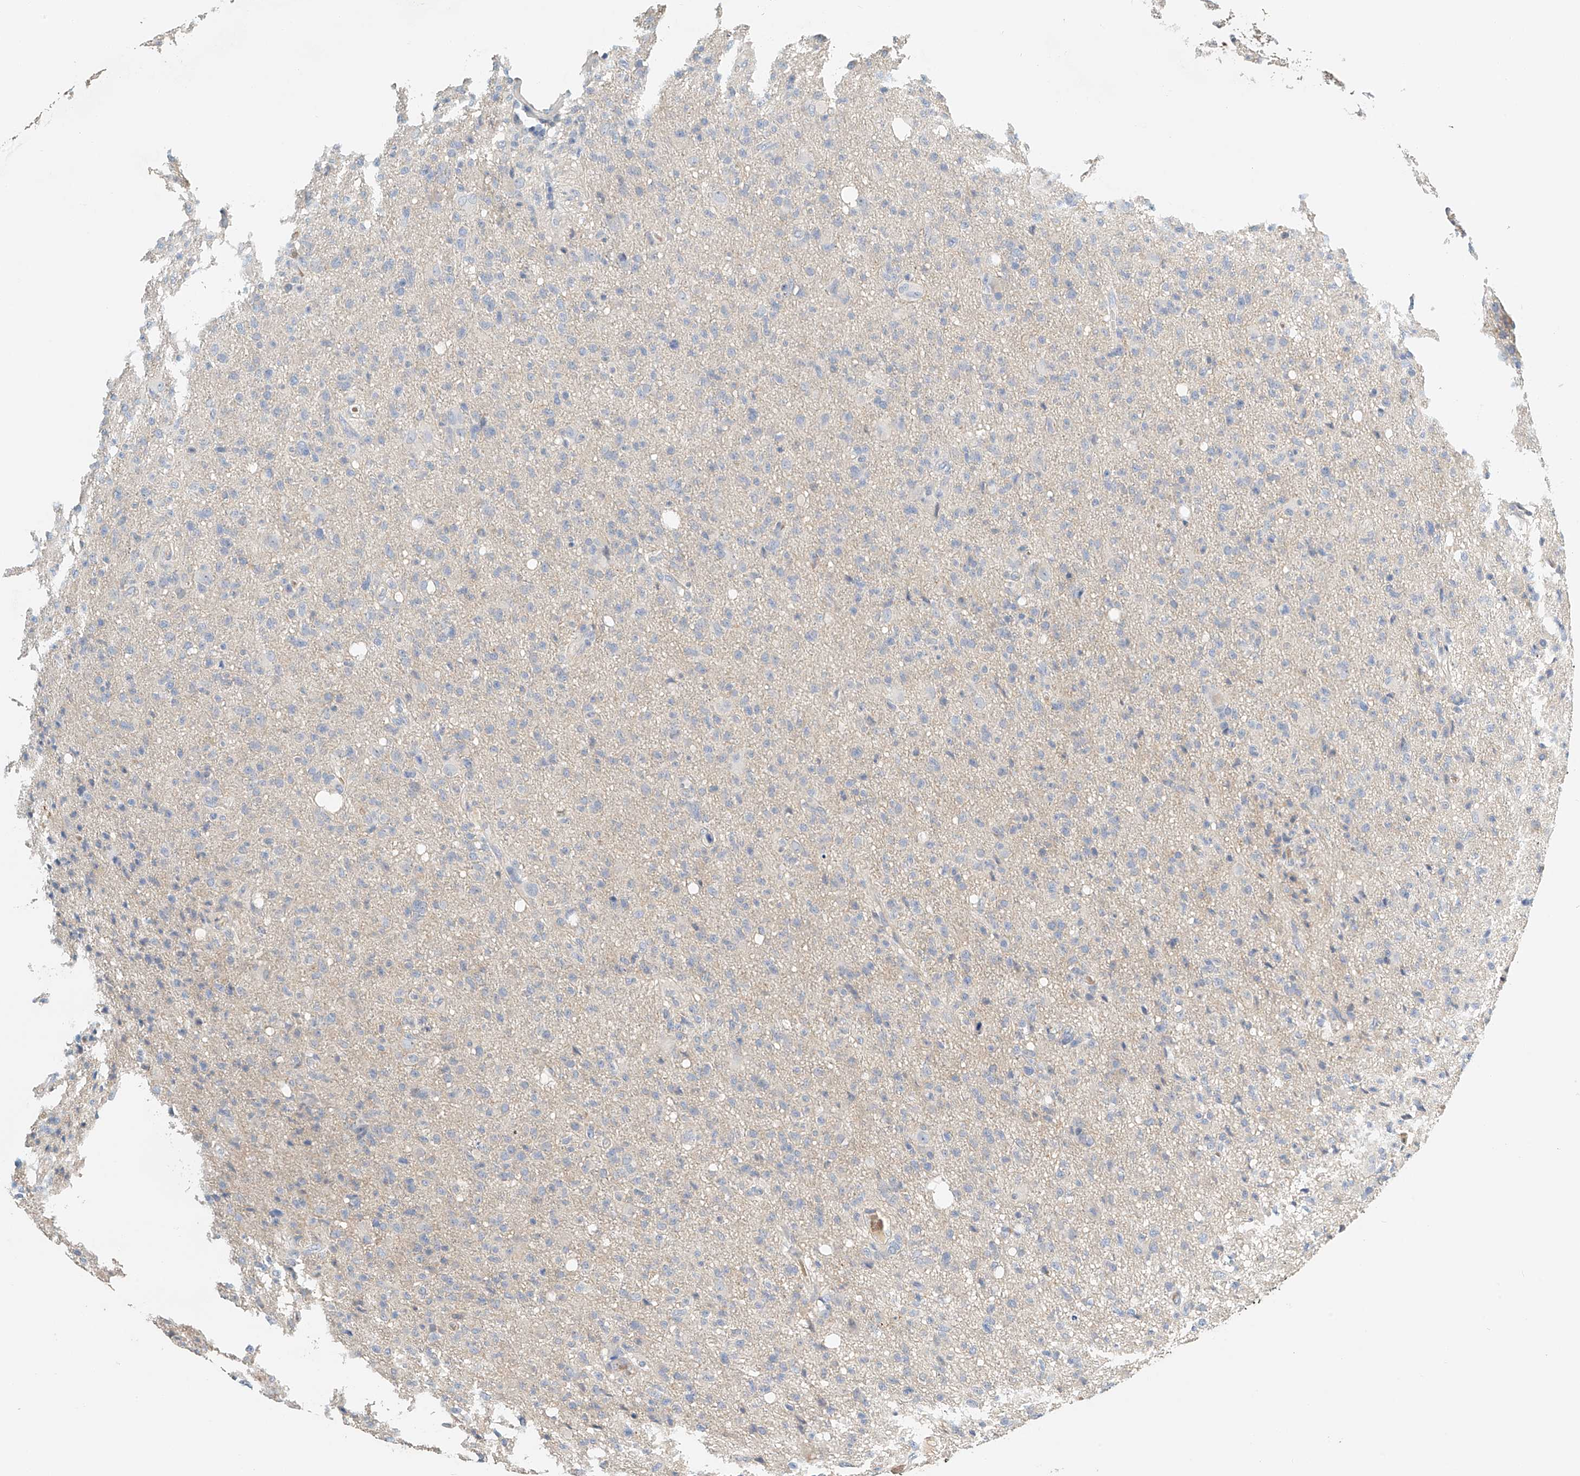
{"staining": {"intensity": "negative", "quantity": "none", "location": "none"}, "tissue": "glioma", "cell_type": "Tumor cells", "image_type": "cancer", "snomed": [{"axis": "morphology", "description": "Glioma, malignant, High grade"}, {"axis": "topography", "description": "Brain"}], "caption": "High magnification brightfield microscopy of malignant glioma (high-grade) stained with DAB (brown) and counterstained with hematoxylin (blue): tumor cells show no significant expression.", "gene": "RCAN3", "patient": {"sex": "female", "age": 57}}